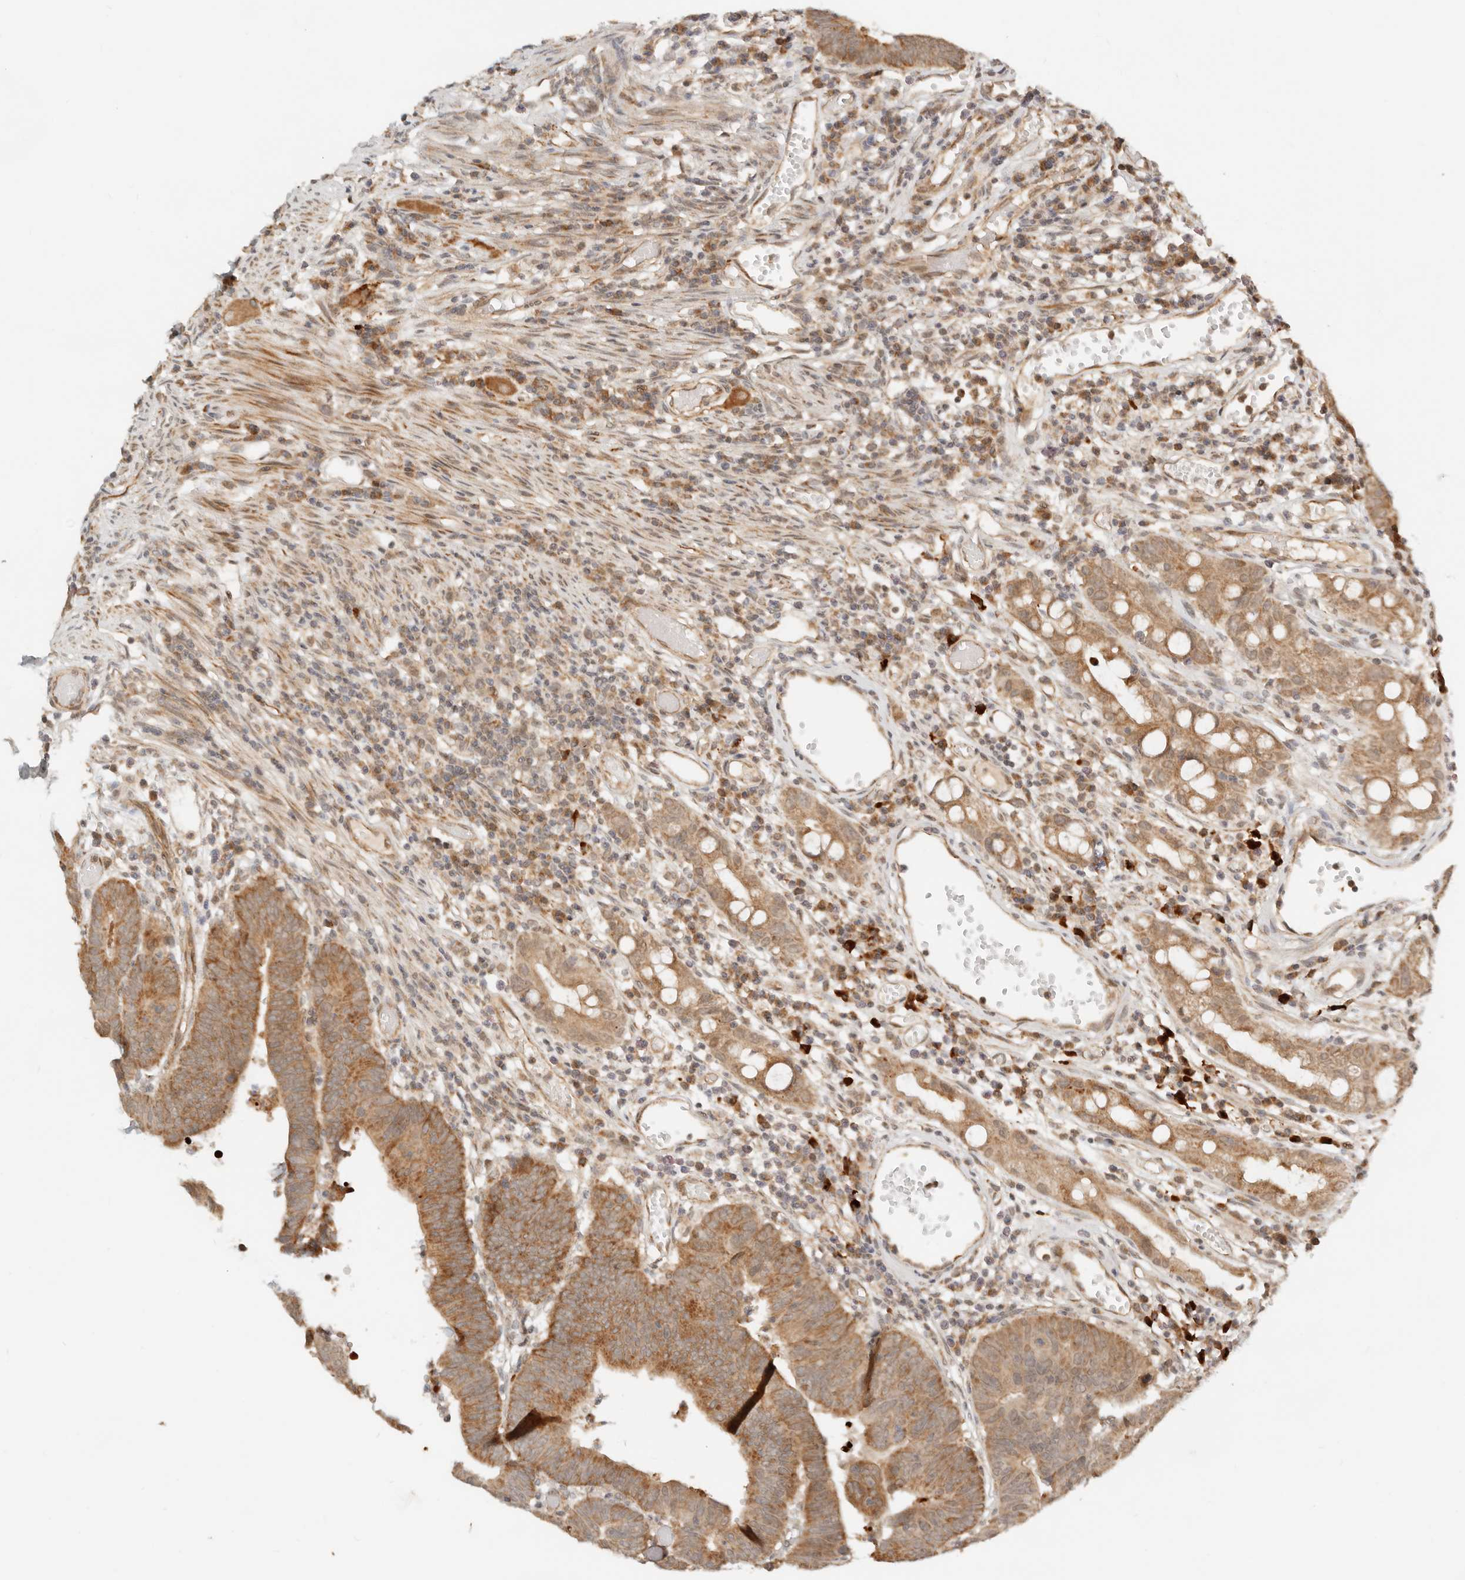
{"staining": {"intensity": "moderate", "quantity": ">75%", "location": "cytoplasmic/membranous"}, "tissue": "colorectal cancer", "cell_type": "Tumor cells", "image_type": "cancer", "snomed": [{"axis": "morphology", "description": "Adenocarcinoma, NOS"}, {"axis": "topography", "description": "Rectum"}], "caption": "A micrograph of adenocarcinoma (colorectal) stained for a protein exhibits moderate cytoplasmic/membranous brown staining in tumor cells.", "gene": "BAALC", "patient": {"sex": "female", "age": 65}}